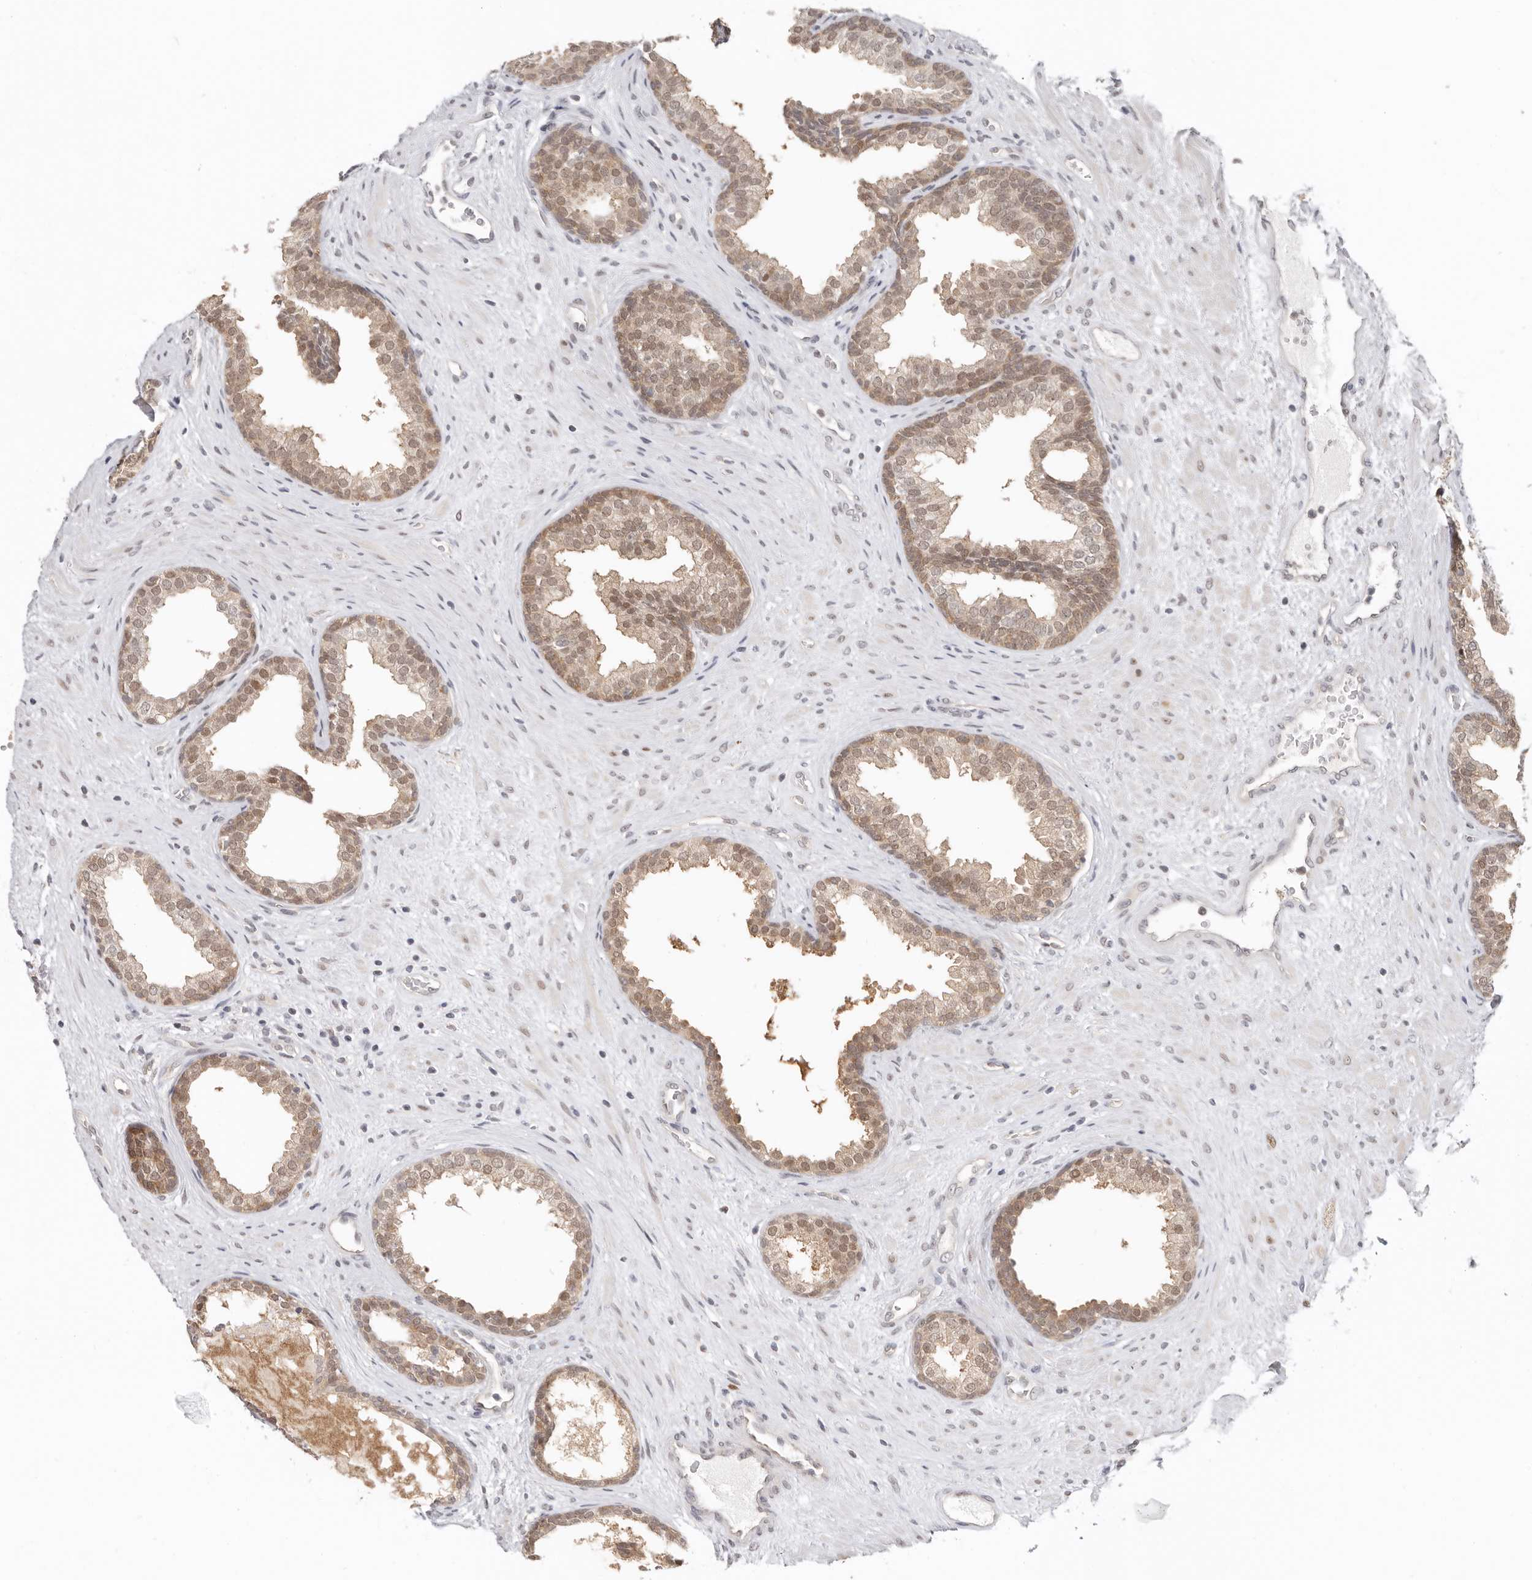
{"staining": {"intensity": "moderate", "quantity": ">75%", "location": "cytoplasmic/membranous,nuclear"}, "tissue": "prostate", "cell_type": "Glandular cells", "image_type": "normal", "snomed": [{"axis": "morphology", "description": "Normal tissue, NOS"}, {"axis": "topography", "description": "Prostate"}], "caption": "Immunohistochemical staining of benign human prostate displays moderate cytoplasmic/membranous,nuclear protein staining in about >75% of glandular cells.", "gene": "LARP7", "patient": {"sex": "male", "age": 76}}